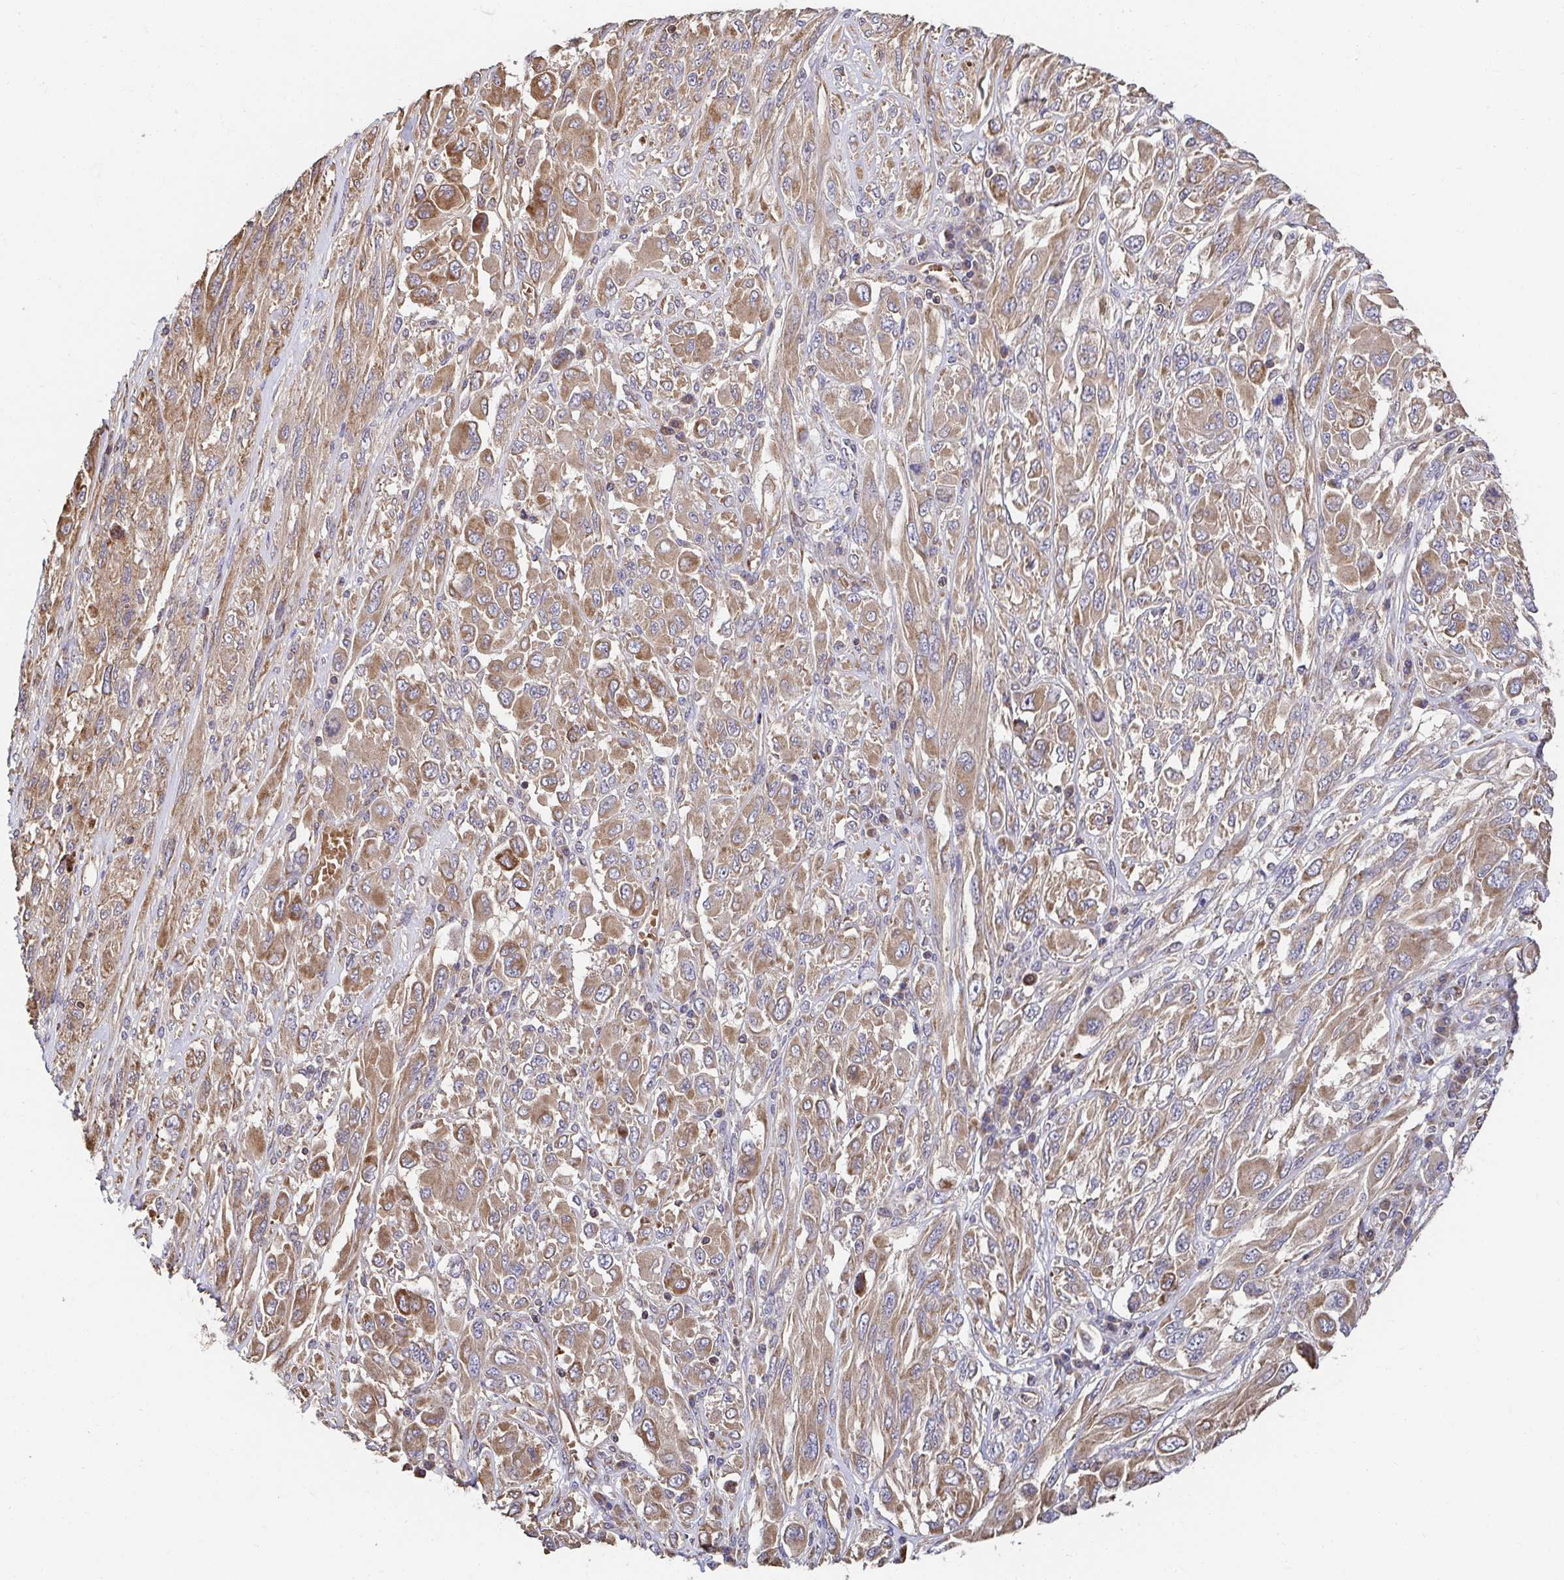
{"staining": {"intensity": "moderate", "quantity": ">75%", "location": "cytoplasmic/membranous"}, "tissue": "melanoma", "cell_type": "Tumor cells", "image_type": "cancer", "snomed": [{"axis": "morphology", "description": "Malignant melanoma, NOS"}, {"axis": "topography", "description": "Skin"}], "caption": "Brown immunohistochemical staining in malignant melanoma demonstrates moderate cytoplasmic/membranous staining in approximately >75% of tumor cells.", "gene": "APBB1", "patient": {"sex": "female", "age": 91}}